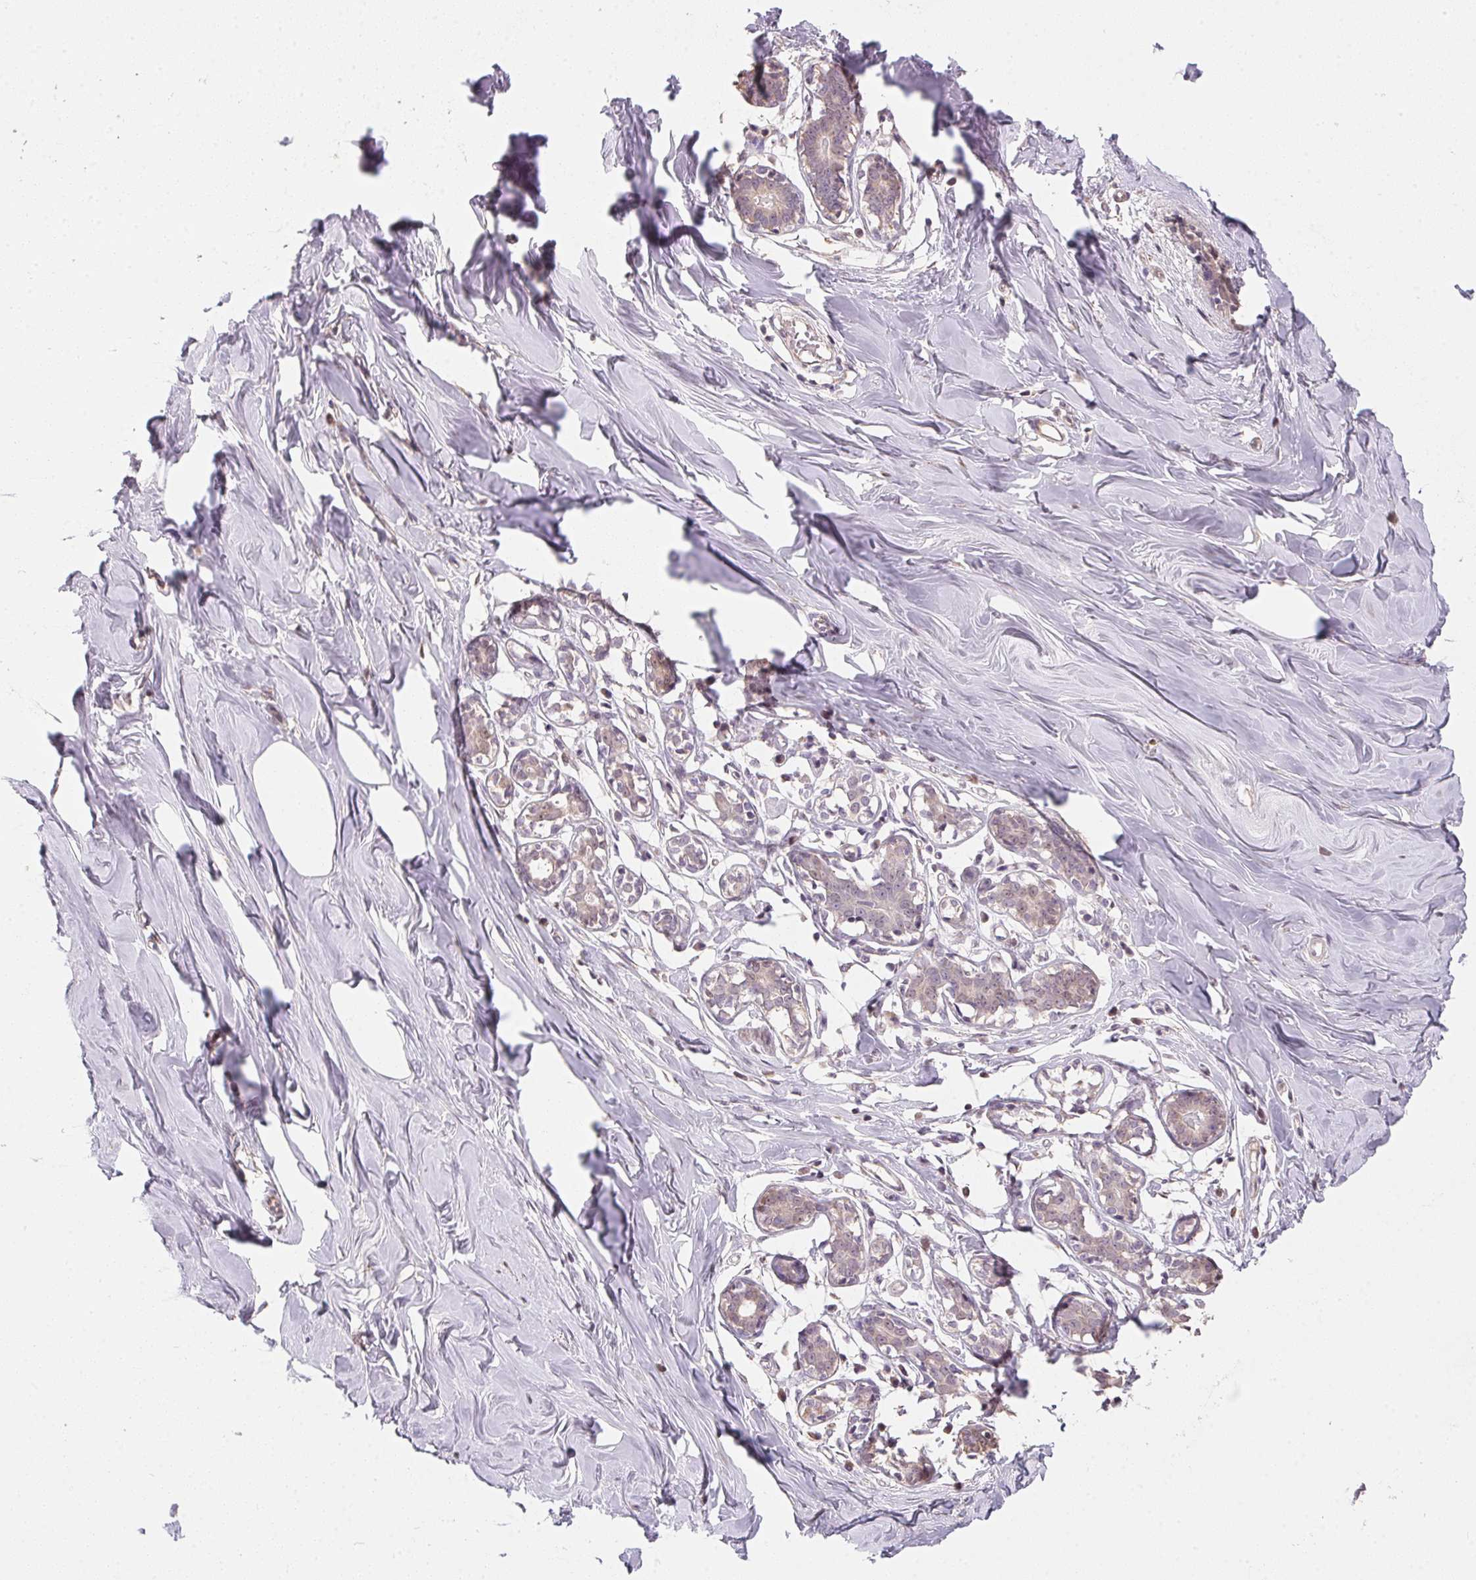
{"staining": {"intensity": "weak", "quantity": "25%-75%", "location": "cytoplasmic/membranous"}, "tissue": "breast", "cell_type": "Adipocytes", "image_type": "normal", "snomed": [{"axis": "morphology", "description": "Normal tissue, NOS"}, {"axis": "topography", "description": "Breast"}], "caption": "Breast stained with DAB IHC shows low levels of weak cytoplasmic/membranous staining in approximately 25%-75% of adipocytes. The staining was performed using DAB to visualize the protein expression in brown, while the nuclei were stained in blue with hematoxylin (Magnification: 20x).", "gene": "ALDH8A1", "patient": {"sex": "female", "age": 27}}